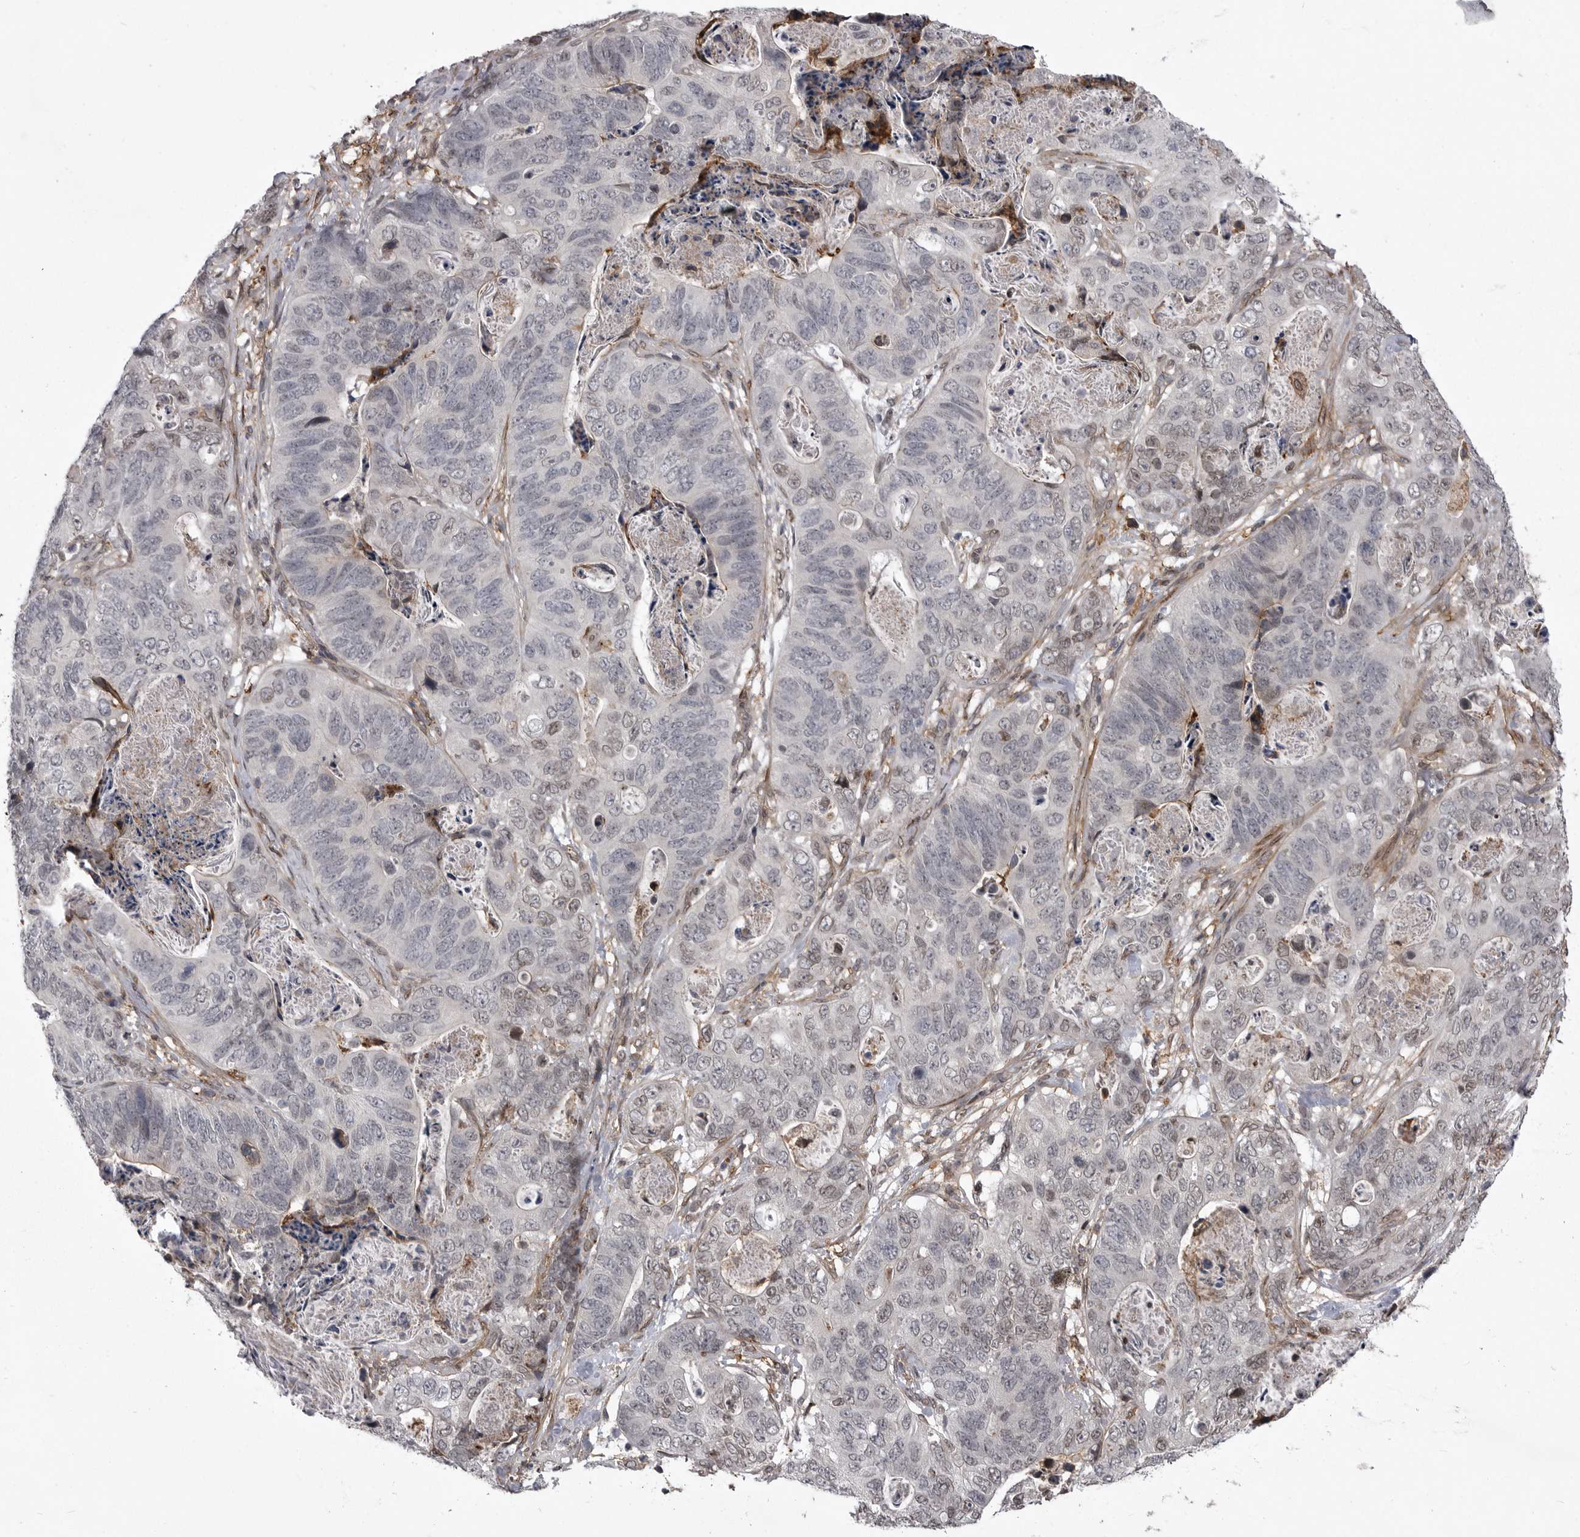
{"staining": {"intensity": "negative", "quantity": "none", "location": "none"}, "tissue": "stomach cancer", "cell_type": "Tumor cells", "image_type": "cancer", "snomed": [{"axis": "morphology", "description": "Normal tissue, NOS"}, {"axis": "morphology", "description": "Adenocarcinoma, NOS"}, {"axis": "topography", "description": "Stomach"}], "caption": "The immunohistochemistry photomicrograph has no significant positivity in tumor cells of stomach cancer tissue. (Stains: DAB (3,3'-diaminobenzidine) immunohistochemistry (IHC) with hematoxylin counter stain, Microscopy: brightfield microscopy at high magnification).", "gene": "ABL1", "patient": {"sex": "female", "age": 89}}